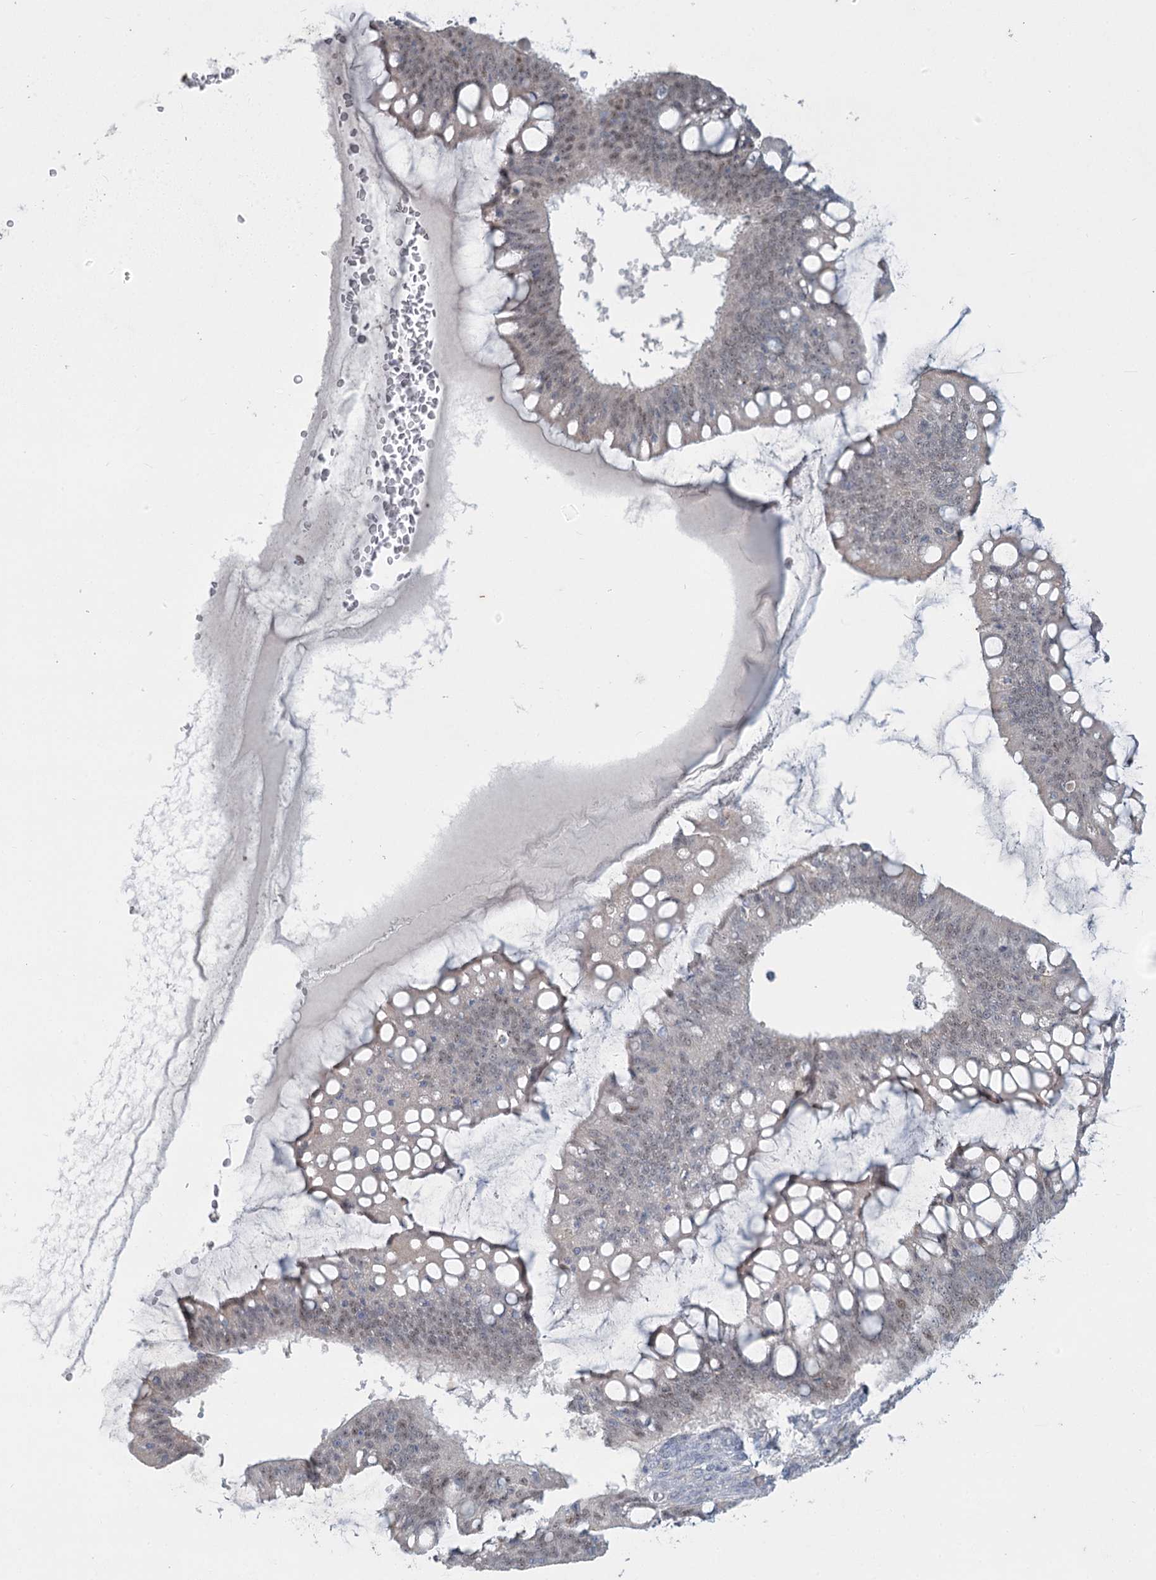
{"staining": {"intensity": "weak", "quantity": "25%-75%", "location": "nuclear"}, "tissue": "ovarian cancer", "cell_type": "Tumor cells", "image_type": "cancer", "snomed": [{"axis": "morphology", "description": "Cystadenocarcinoma, mucinous, NOS"}, {"axis": "topography", "description": "Ovary"}], "caption": "DAB immunohistochemical staining of ovarian cancer (mucinous cystadenocarcinoma) exhibits weak nuclear protein expression in about 25%-75% of tumor cells.", "gene": "ABITRAM", "patient": {"sex": "female", "age": 73}}